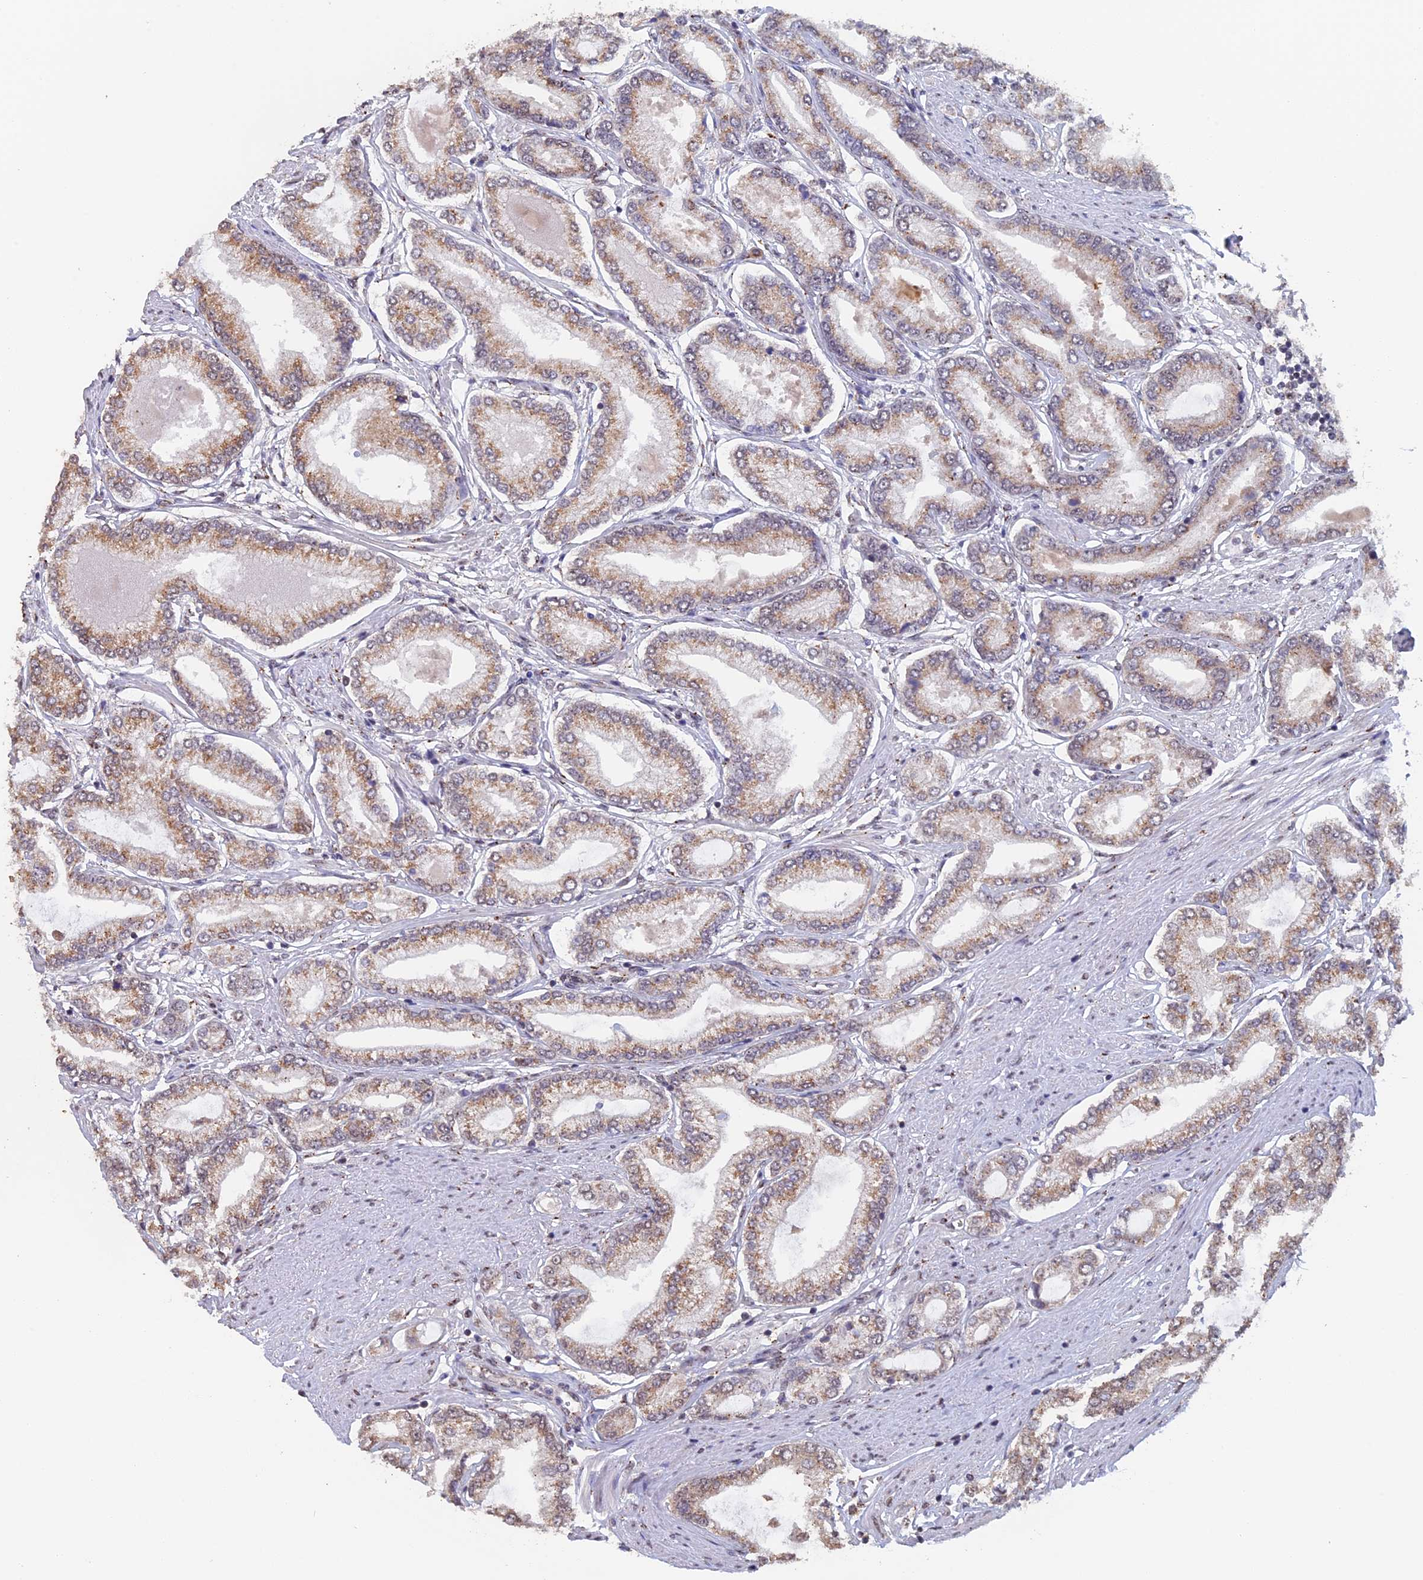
{"staining": {"intensity": "moderate", "quantity": ">75%", "location": "cytoplasmic/membranous"}, "tissue": "prostate cancer", "cell_type": "Tumor cells", "image_type": "cancer", "snomed": [{"axis": "morphology", "description": "Adenocarcinoma, Low grade"}, {"axis": "topography", "description": "Prostate"}], "caption": "The micrograph reveals a brown stain indicating the presence of a protein in the cytoplasmic/membranous of tumor cells in low-grade adenocarcinoma (prostate). (DAB (3,3'-diaminobenzidine) IHC, brown staining for protein, blue staining for nuclei).", "gene": "PIGQ", "patient": {"sex": "male", "age": 63}}